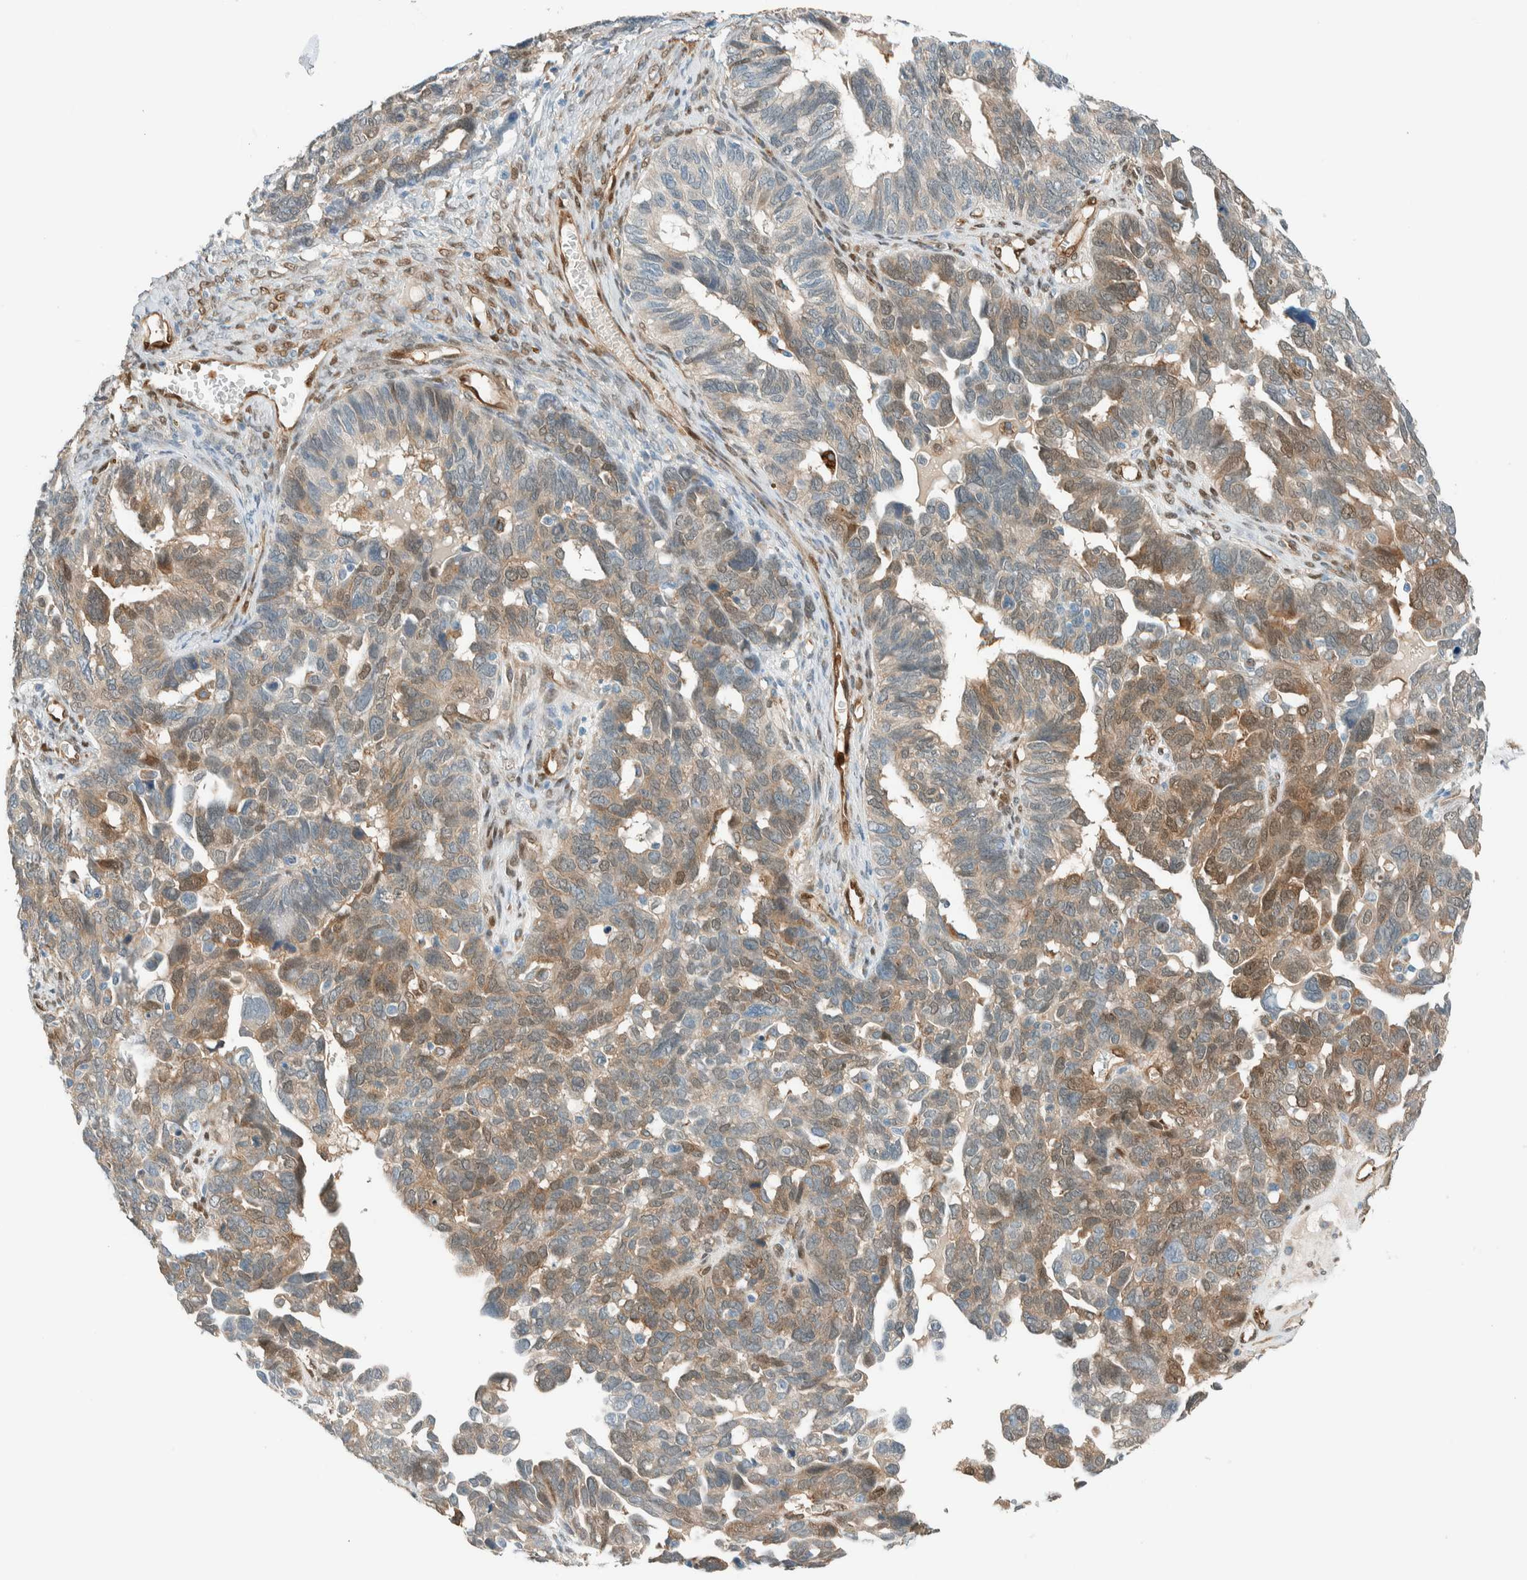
{"staining": {"intensity": "moderate", "quantity": "25%-75%", "location": "cytoplasmic/membranous,nuclear"}, "tissue": "ovarian cancer", "cell_type": "Tumor cells", "image_type": "cancer", "snomed": [{"axis": "morphology", "description": "Cystadenocarcinoma, serous, NOS"}, {"axis": "topography", "description": "Ovary"}], "caption": "DAB immunohistochemical staining of serous cystadenocarcinoma (ovarian) exhibits moderate cytoplasmic/membranous and nuclear protein positivity in approximately 25%-75% of tumor cells.", "gene": "NXN", "patient": {"sex": "female", "age": 79}}